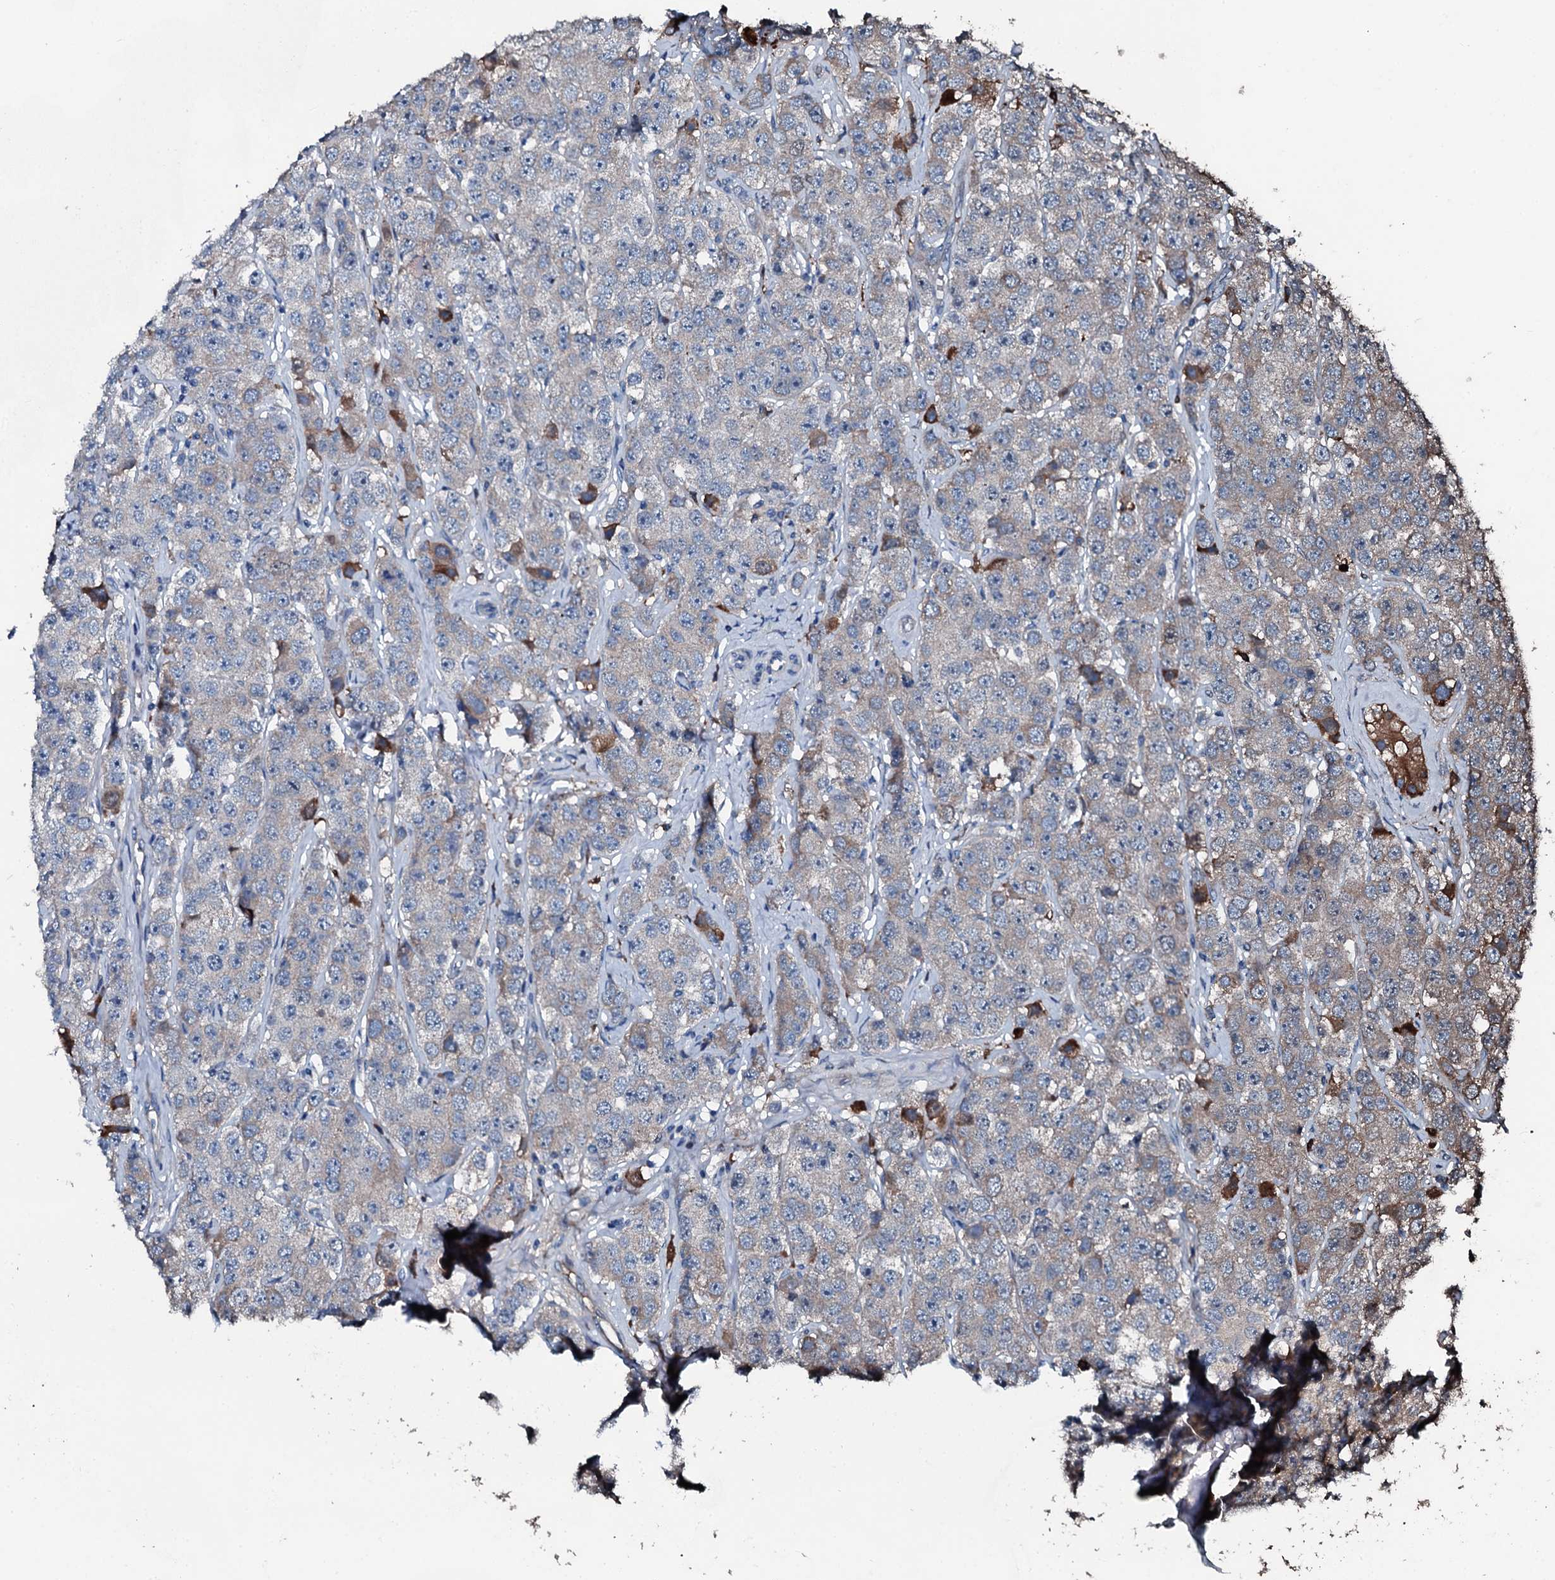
{"staining": {"intensity": "weak", "quantity": "<25%", "location": "cytoplasmic/membranous"}, "tissue": "testis cancer", "cell_type": "Tumor cells", "image_type": "cancer", "snomed": [{"axis": "morphology", "description": "Seminoma, NOS"}, {"axis": "topography", "description": "Testis"}], "caption": "High magnification brightfield microscopy of testis seminoma stained with DAB (3,3'-diaminobenzidine) (brown) and counterstained with hematoxylin (blue): tumor cells show no significant expression.", "gene": "AARS1", "patient": {"sex": "male", "age": 28}}